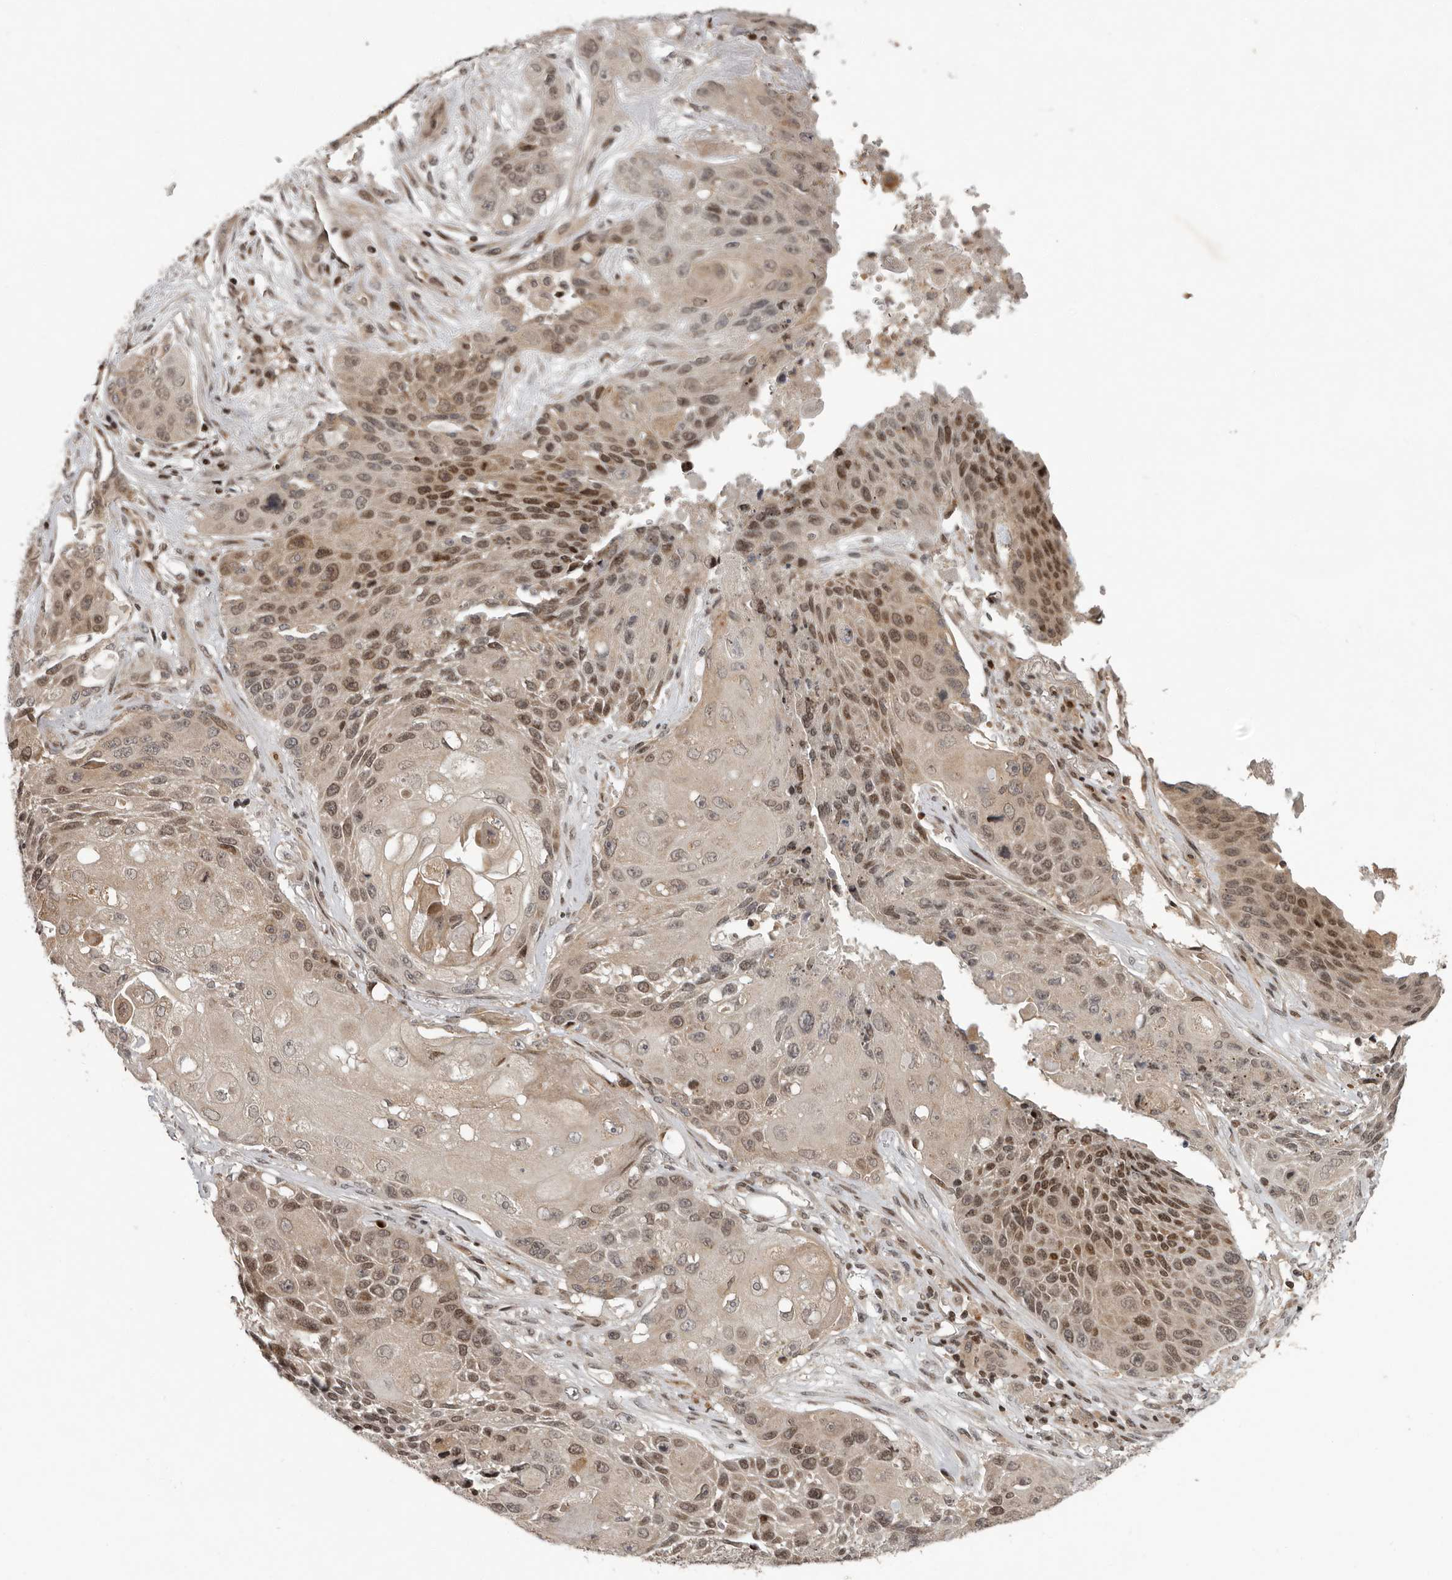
{"staining": {"intensity": "moderate", "quantity": ">75%", "location": "nuclear"}, "tissue": "lung cancer", "cell_type": "Tumor cells", "image_type": "cancer", "snomed": [{"axis": "morphology", "description": "Squamous cell carcinoma, NOS"}, {"axis": "topography", "description": "Lung"}], "caption": "Squamous cell carcinoma (lung) tissue displays moderate nuclear positivity in about >75% of tumor cells", "gene": "RABIF", "patient": {"sex": "male", "age": 61}}